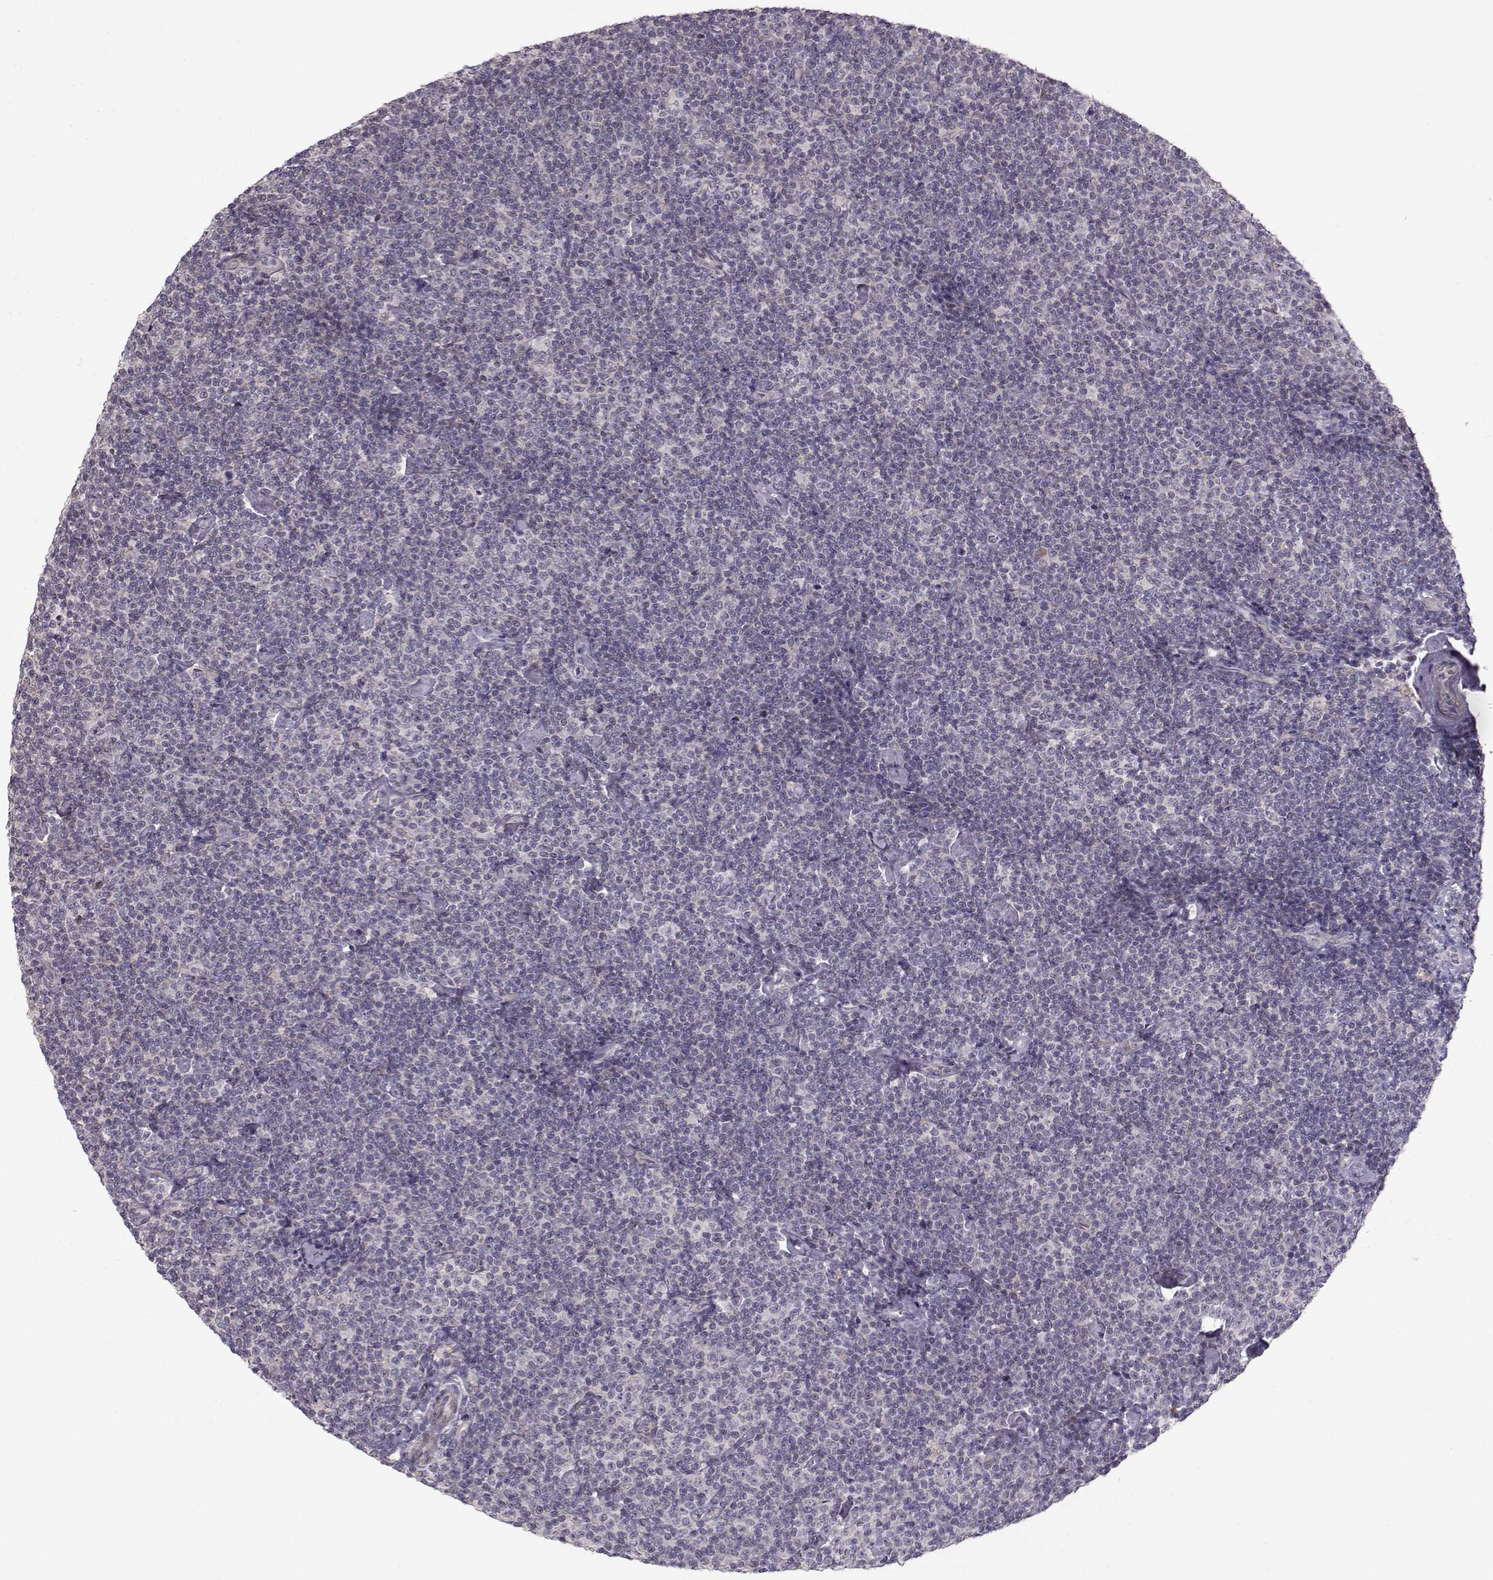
{"staining": {"intensity": "negative", "quantity": "none", "location": "none"}, "tissue": "lymphoma", "cell_type": "Tumor cells", "image_type": "cancer", "snomed": [{"axis": "morphology", "description": "Malignant lymphoma, non-Hodgkin's type, Low grade"}, {"axis": "topography", "description": "Lymph node"}], "caption": "This is an IHC photomicrograph of human lymphoma. There is no staining in tumor cells.", "gene": "ENTPD8", "patient": {"sex": "male", "age": 81}}